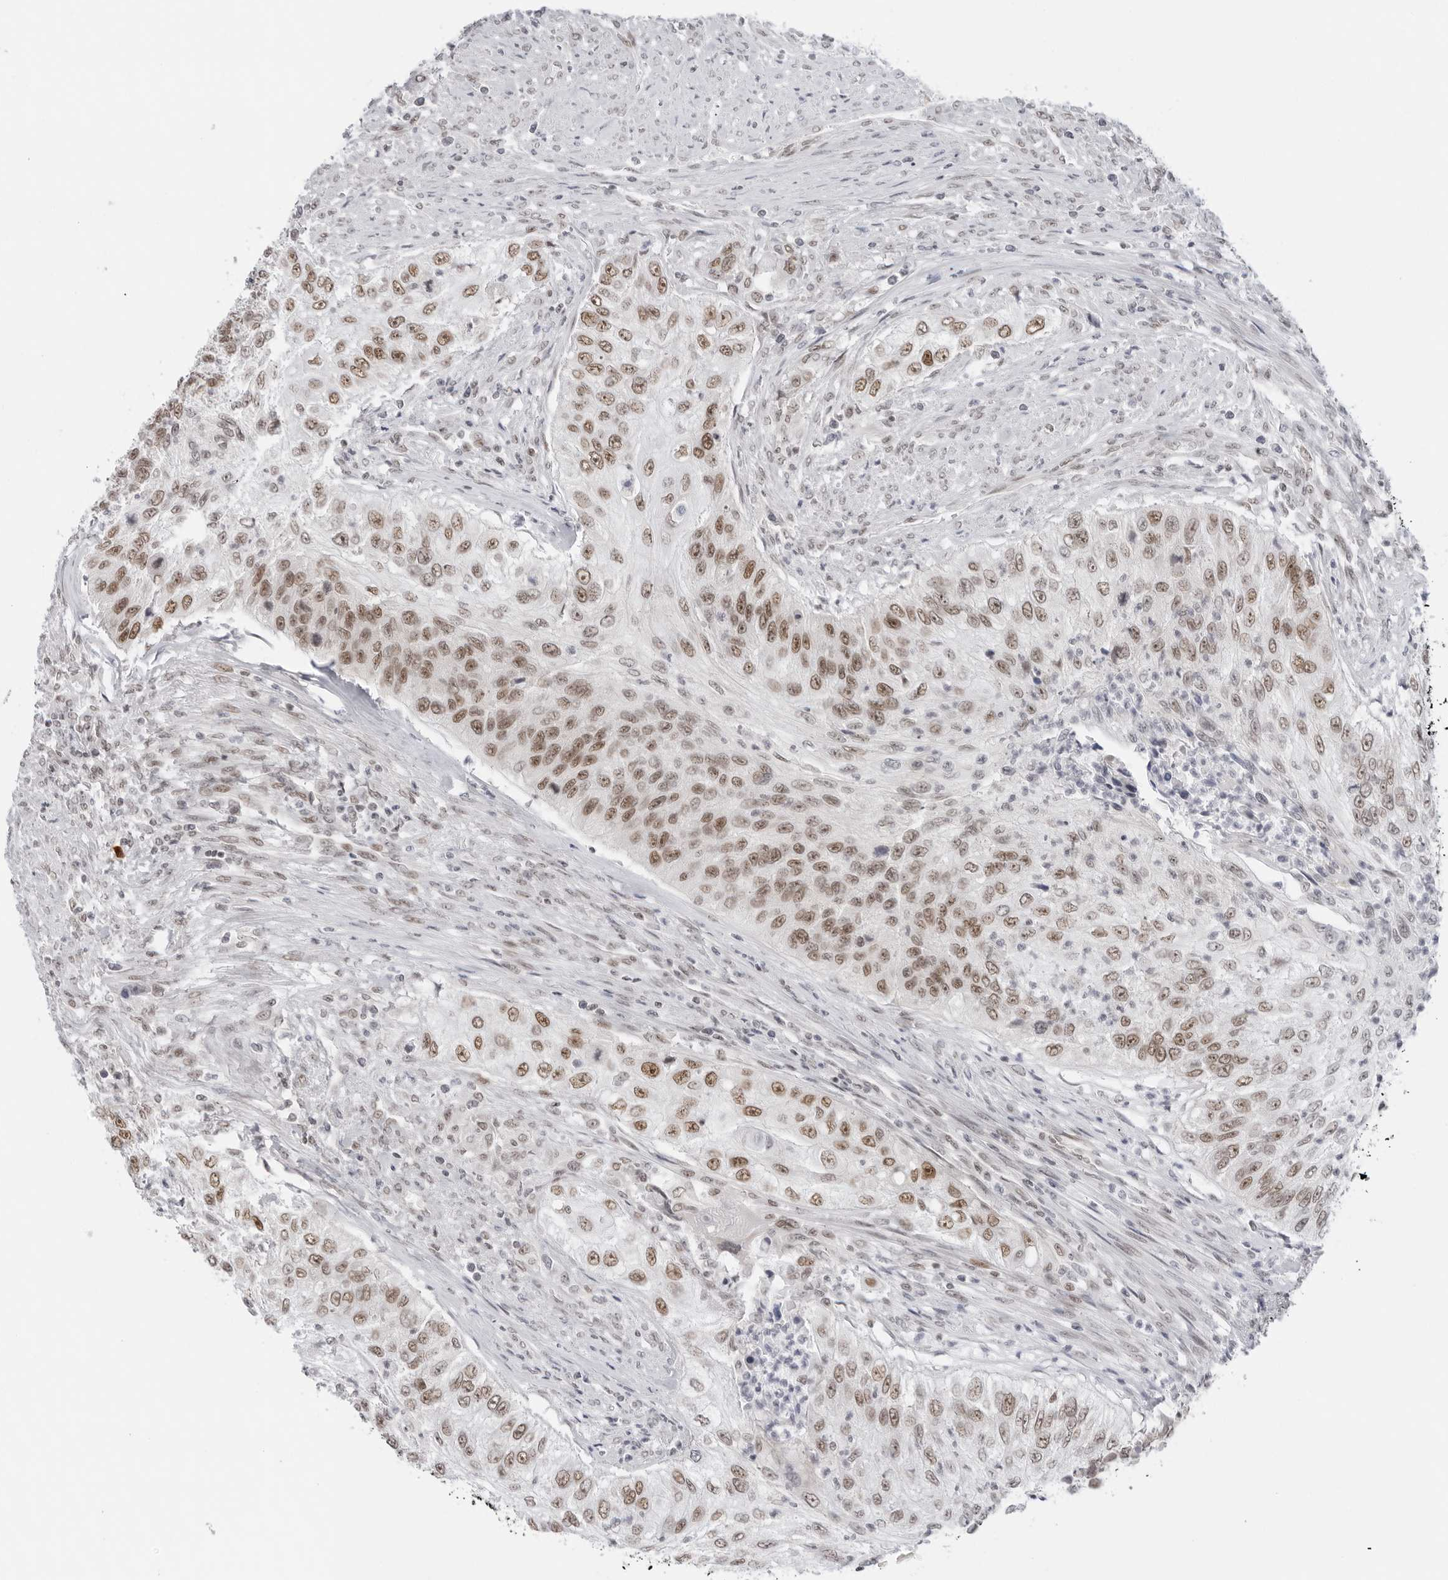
{"staining": {"intensity": "moderate", "quantity": "25%-75%", "location": "nuclear"}, "tissue": "urothelial cancer", "cell_type": "Tumor cells", "image_type": "cancer", "snomed": [{"axis": "morphology", "description": "Urothelial carcinoma, High grade"}, {"axis": "topography", "description": "Urinary bladder"}], "caption": "Human urothelial carcinoma (high-grade) stained with a protein marker displays moderate staining in tumor cells.", "gene": "FOXK2", "patient": {"sex": "female", "age": 60}}